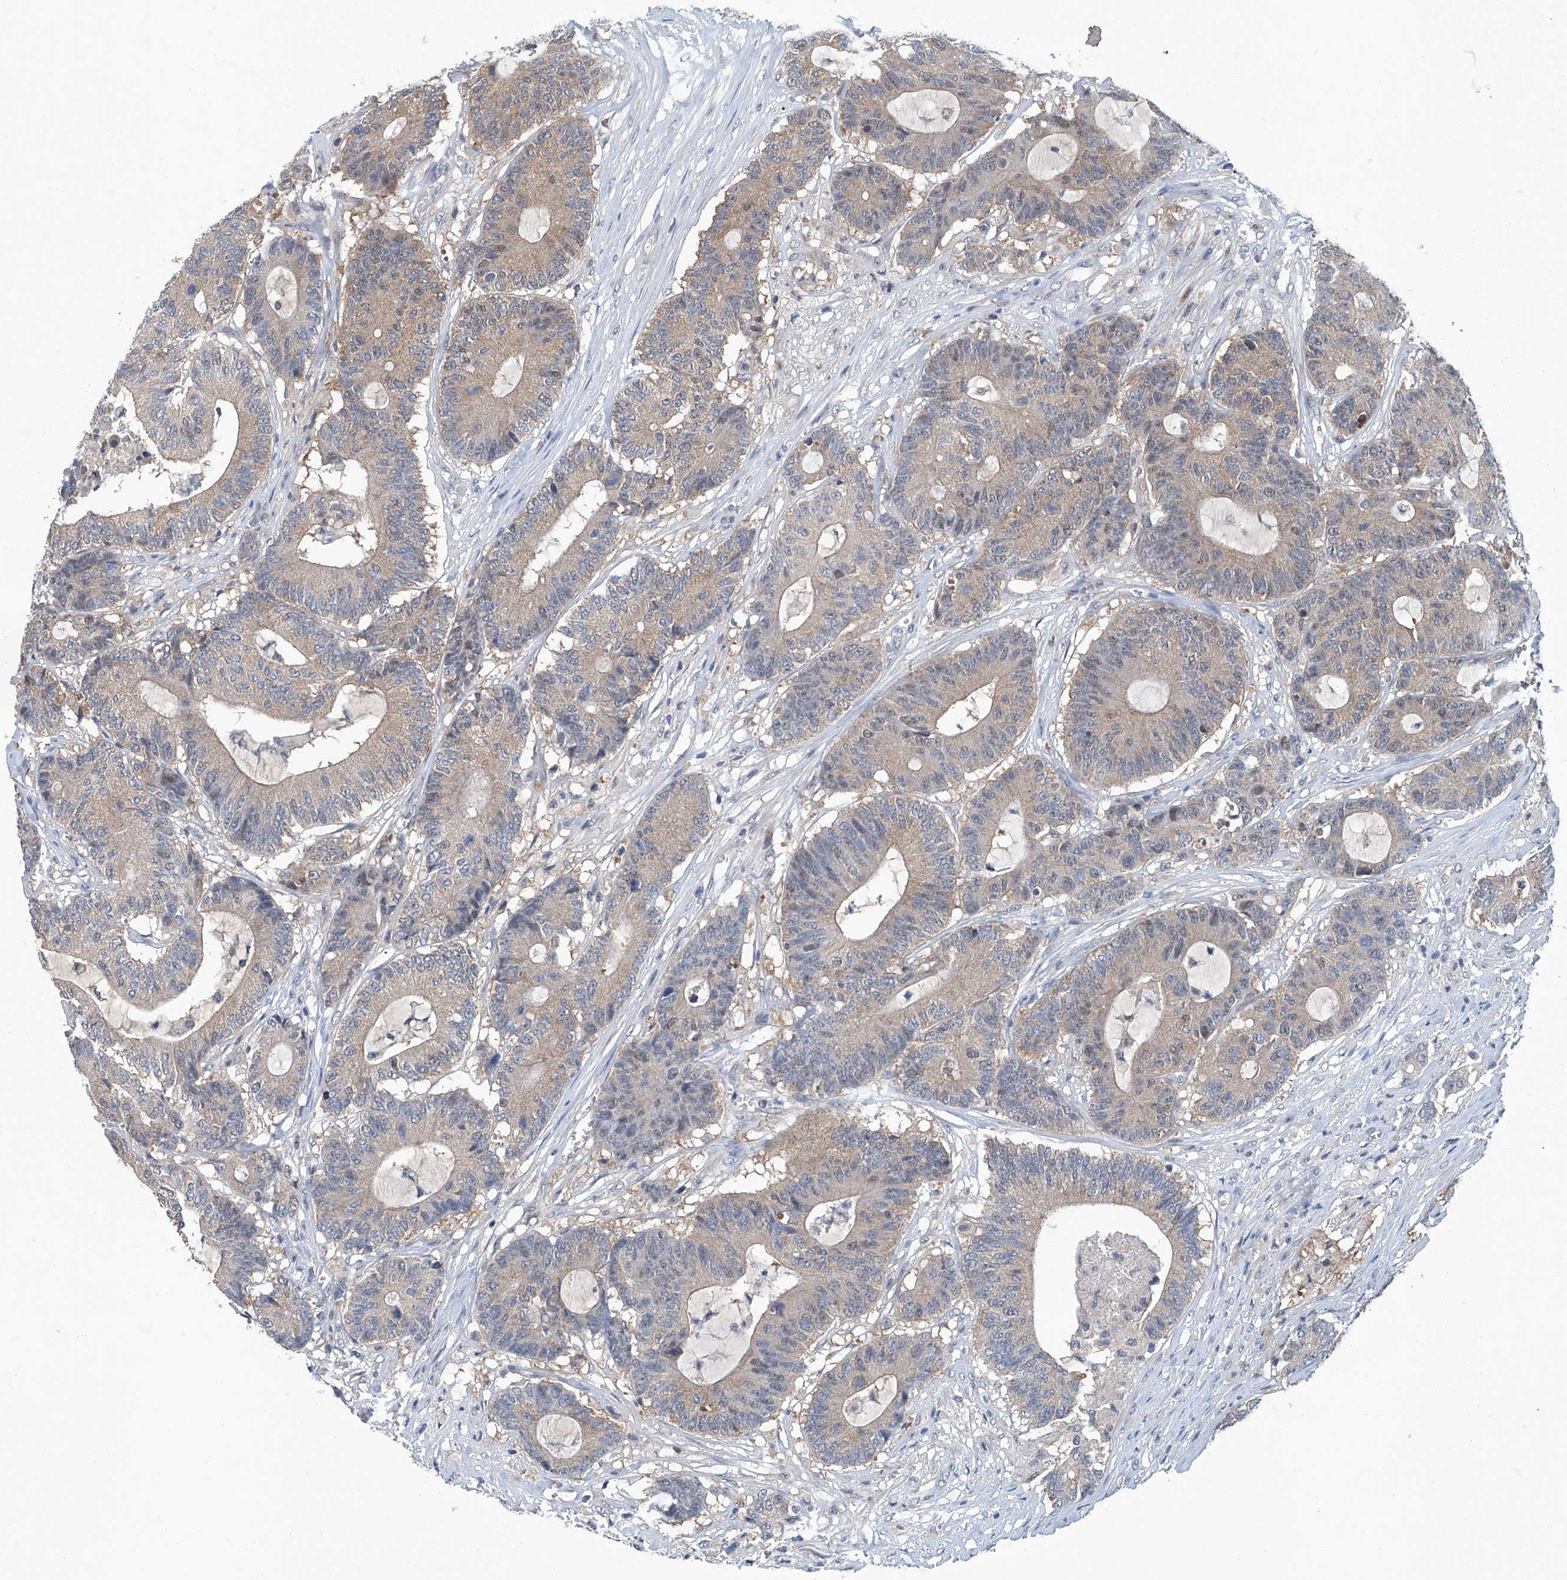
{"staining": {"intensity": "weak", "quantity": "25%-75%", "location": "cytoplasmic/membranous"}, "tissue": "colorectal cancer", "cell_type": "Tumor cells", "image_type": "cancer", "snomed": [{"axis": "morphology", "description": "Adenocarcinoma, NOS"}, {"axis": "topography", "description": "Colon"}], "caption": "Immunohistochemical staining of human colorectal cancer shows low levels of weak cytoplasmic/membranous positivity in approximately 25%-75% of tumor cells.", "gene": "CLK1", "patient": {"sex": "female", "age": 84}}